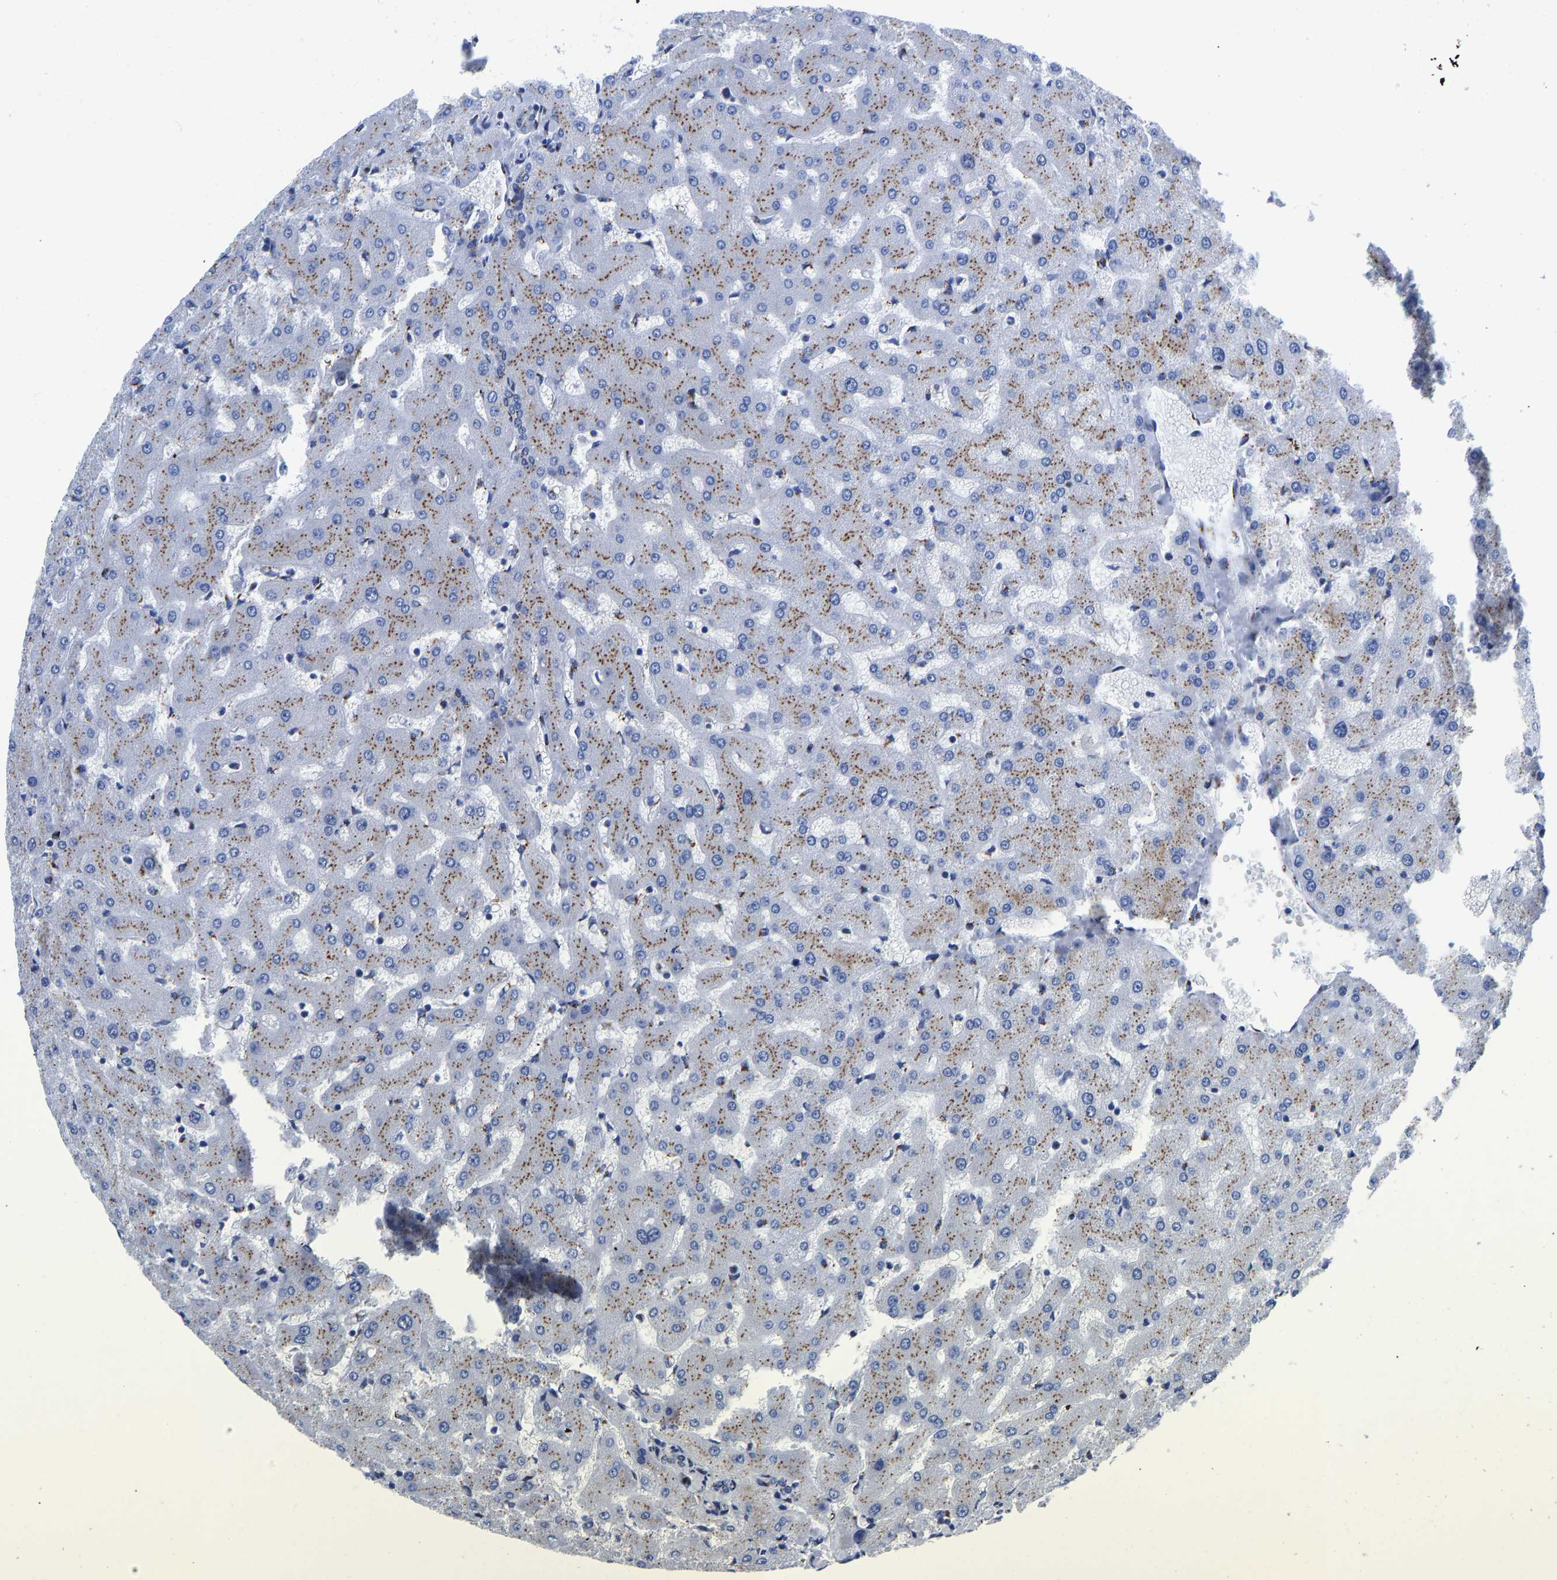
{"staining": {"intensity": "moderate", "quantity": "25%-75%", "location": "cytoplasmic/membranous"}, "tissue": "liver", "cell_type": "Hepatocytes", "image_type": "normal", "snomed": [{"axis": "morphology", "description": "Normal tissue, NOS"}, {"axis": "topography", "description": "Liver"}], "caption": "Immunohistochemical staining of normal human liver displays moderate cytoplasmic/membranous protein expression in approximately 25%-75% of hepatocytes. The staining is performed using DAB (3,3'-diaminobenzidine) brown chromogen to label protein expression. The nuclei are counter-stained blue using hematoxylin.", "gene": "TMEM87A", "patient": {"sex": "female", "age": 63}}